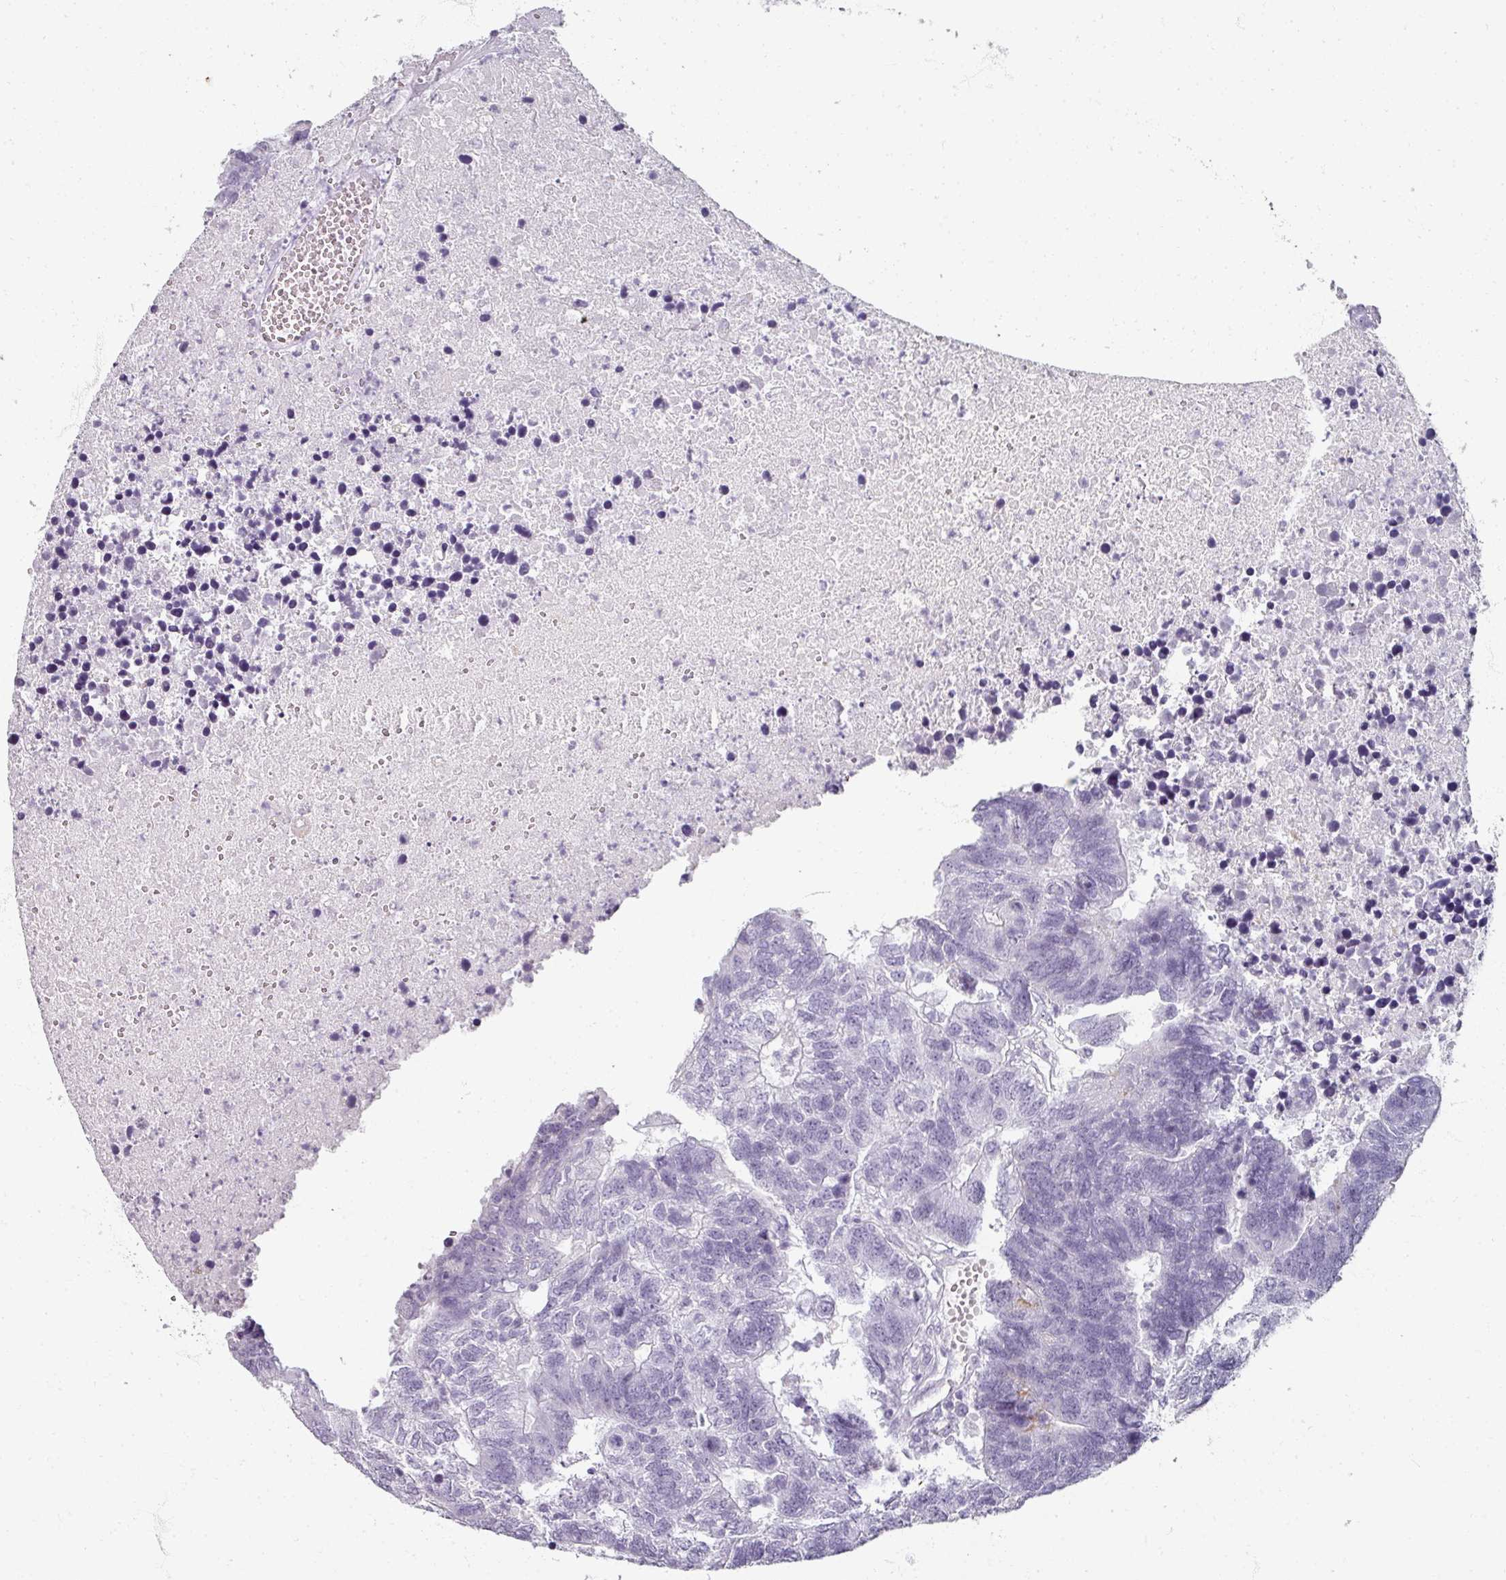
{"staining": {"intensity": "negative", "quantity": "none", "location": "none"}, "tissue": "colorectal cancer", "cell_type": "Tumor cells", "image_type": "cancer", "snomed": [{"axis": "morphology", "description": "Adenocarcinoma, NOS"}, {"axis": "topography", "description": "Colon"}], "caption": "Immunohistochemistry (IHC) of adenocarcinoma (colorectal) displays no staining in tumor cells.", "gene": "REG3G", "patient": {"sex": "female", "age": 48}}